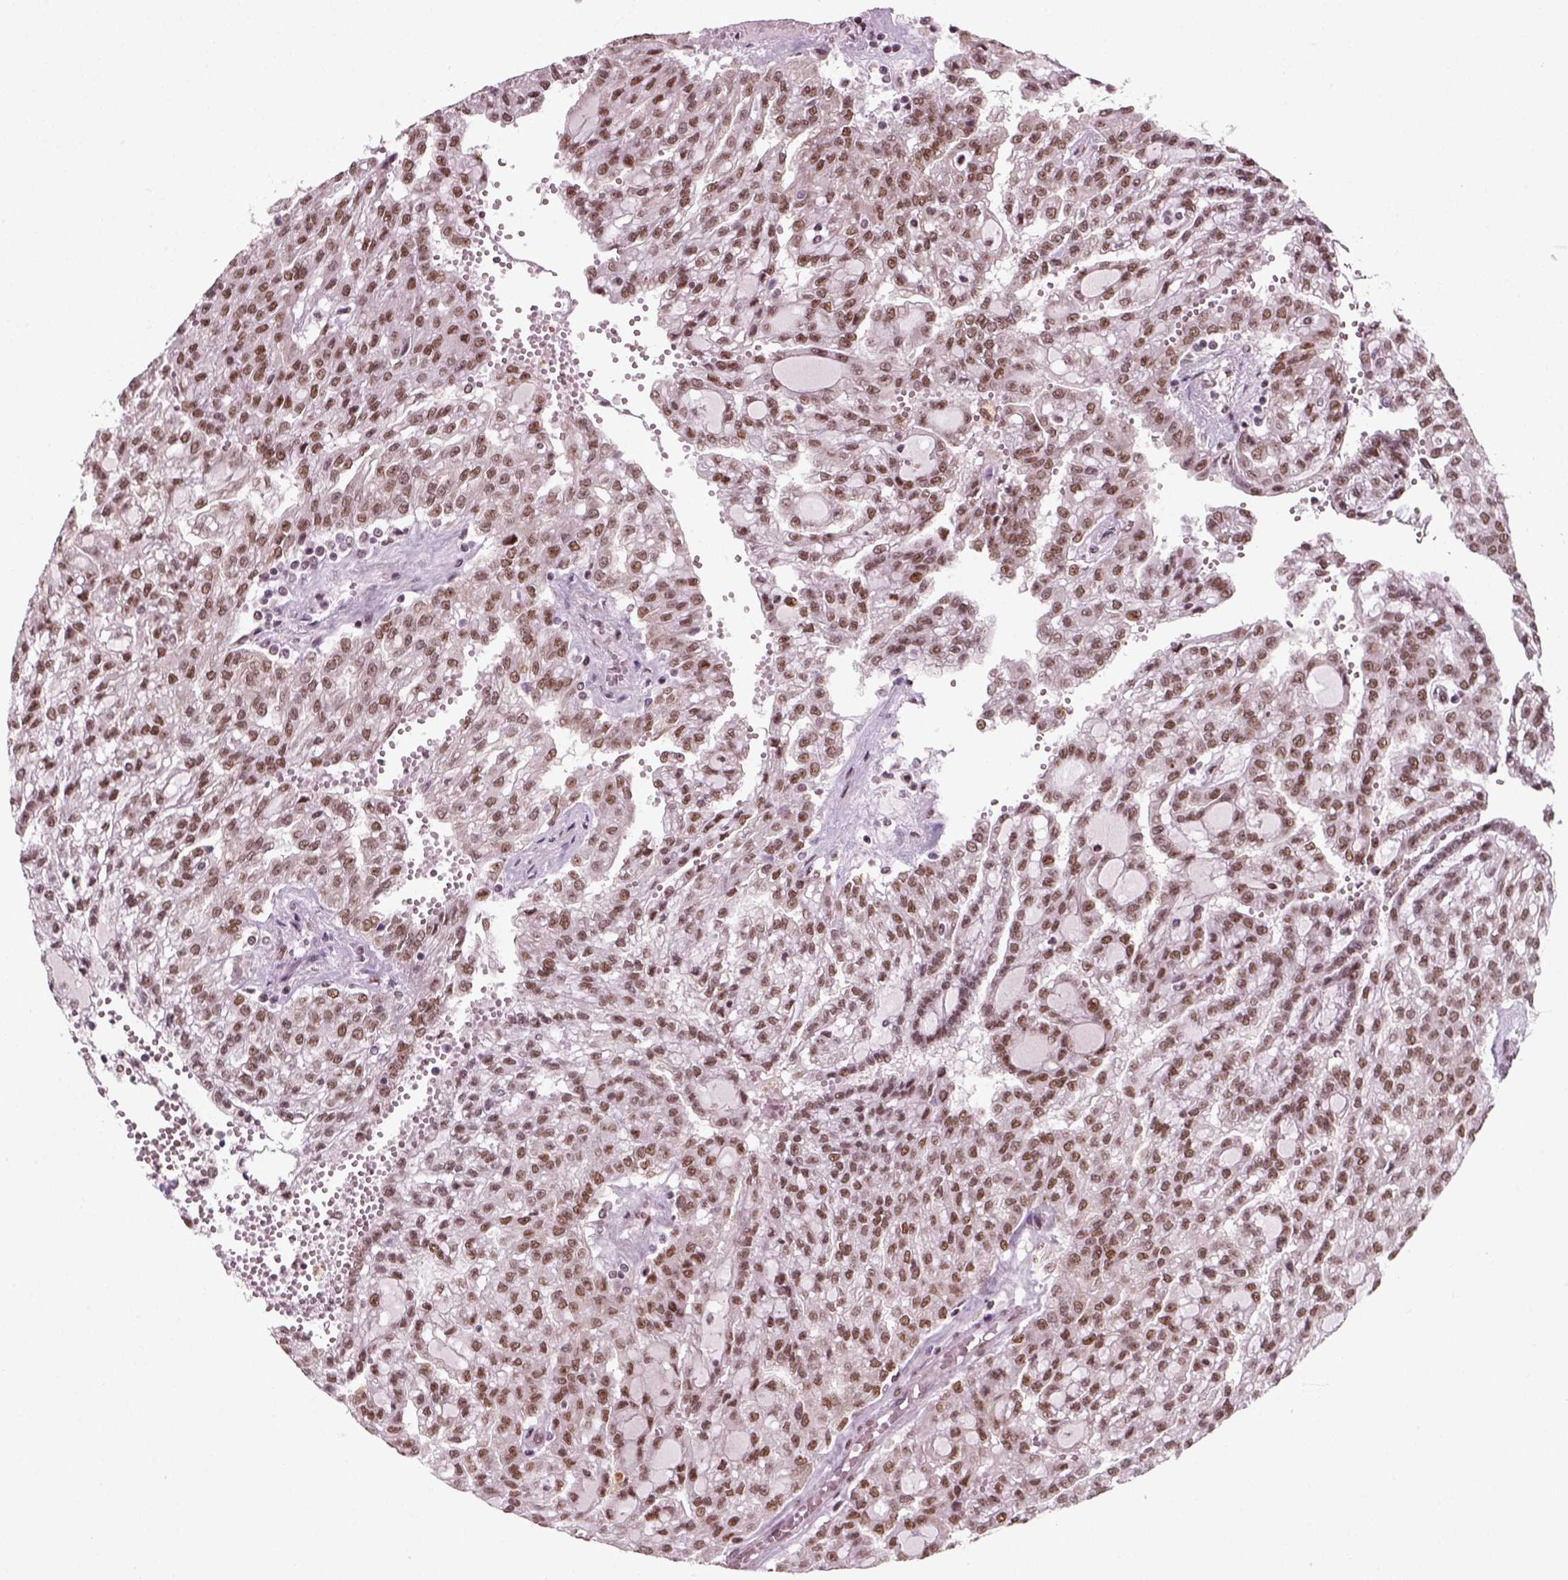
{"staining": {"intensity": "moderate", "quantity": ">75%", "location": "nuclear"}, "tissue": "renal cancer", "cell_type": "Tumor cells", "image_type": "cancer", "snomed": [{"axis": "morphology", "description": "Adenocarcinoma, NOS"}, {"axis": "topography", "description": "Kidney"}], "caption": "Moderate nuclear staining for a protein is identified in about >75% of tumor cells of adenocarcinoma (renal) using immunohistochemistry.", "gene": "GTF2F1", "patient": {"sex": "male", "age": 63}}